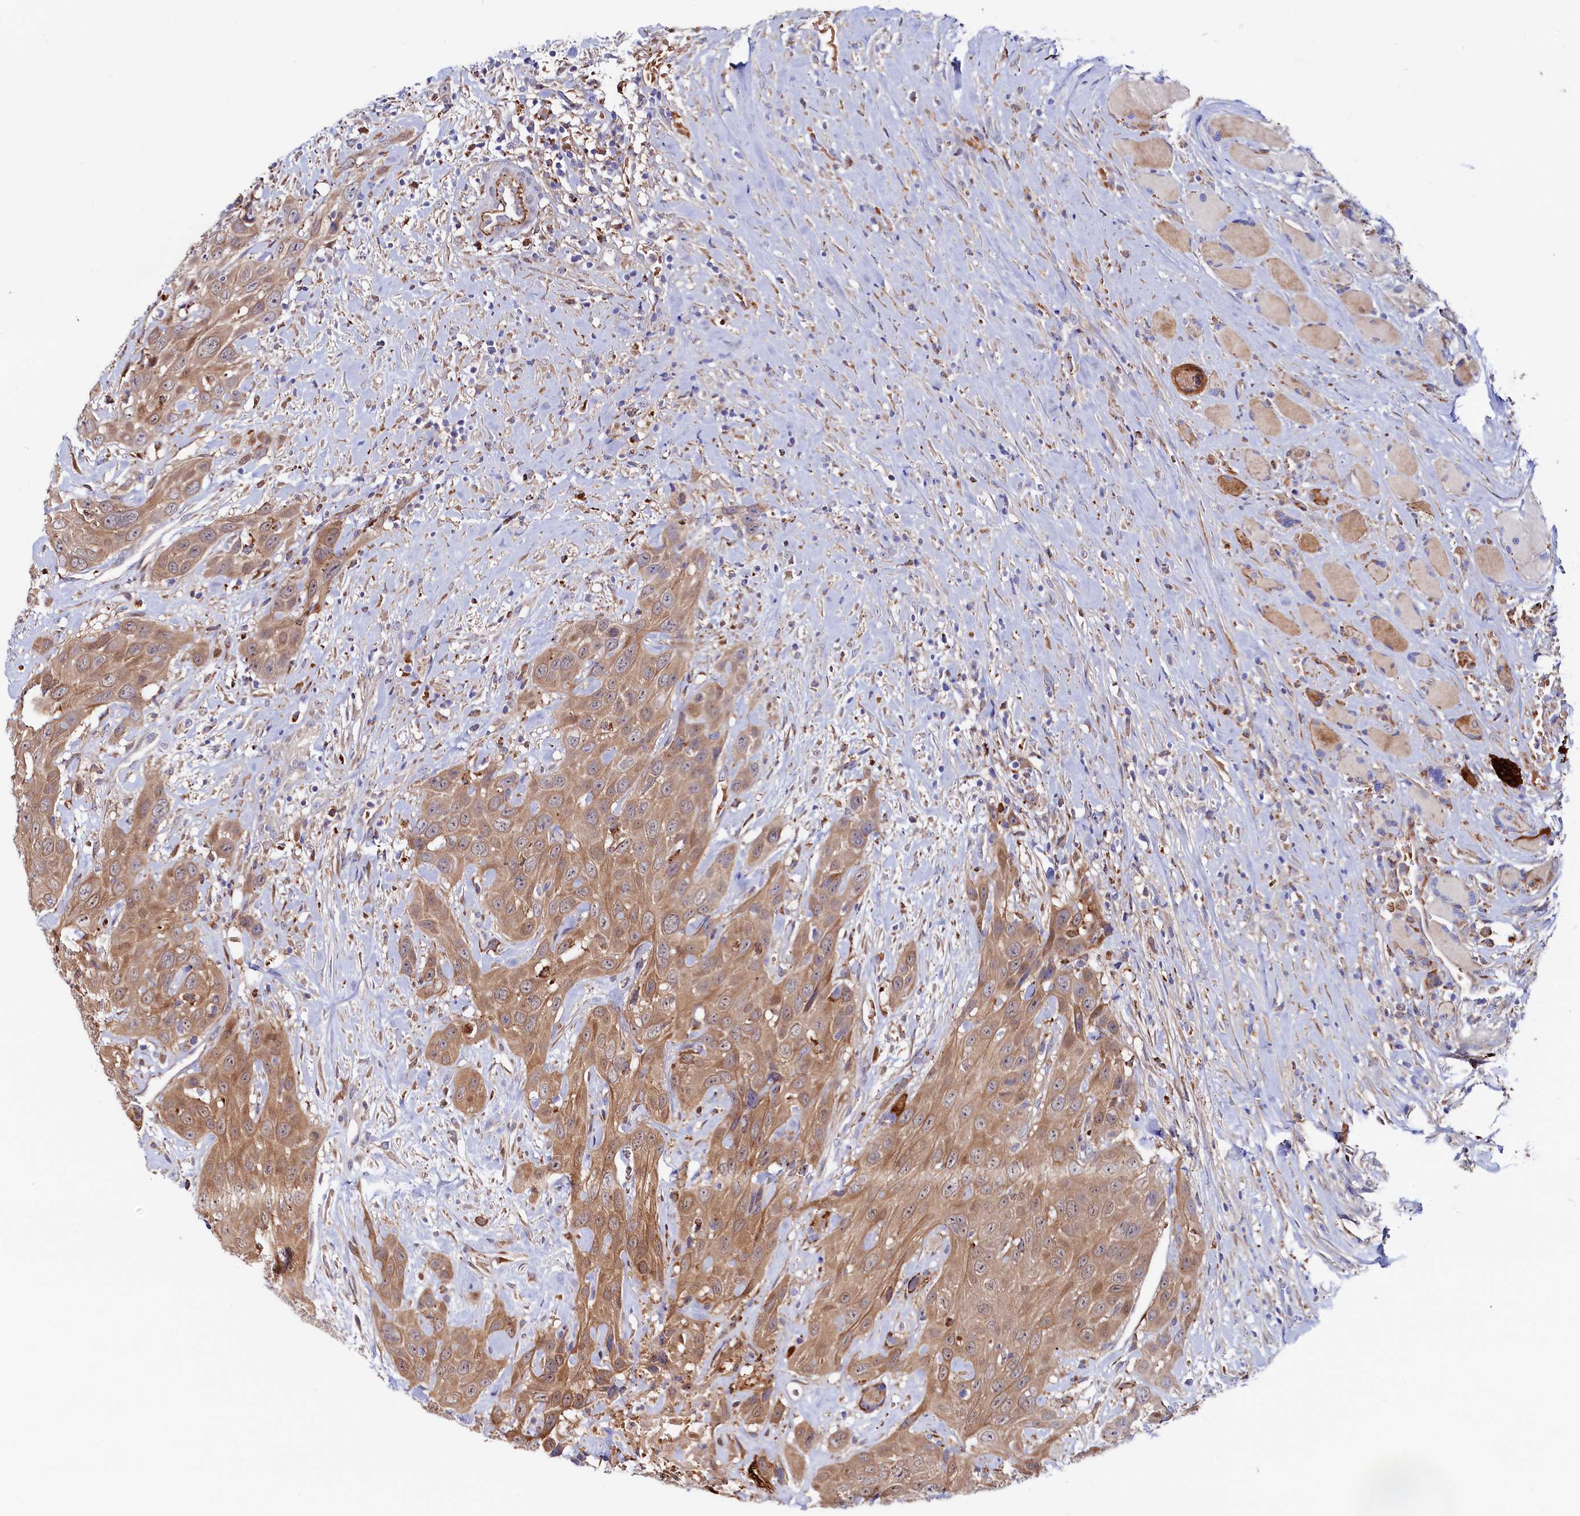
{"staining": {"intensity": "moderate", "quantity": ">75%", "location": "cytoplasmic/membranous"}, "tissue": "head and neck cancer", "cell_type": "Tumor cells", "image_type": "cancer", "snomed": [{"axis": "morphology", "description": "Squamous cell carcinoma, NOS"}, {"axis": "topography", "description": "Head-Neck"}], "caption": "A high-resolution photomicrograph shows immunohistochemistry staining of head and neck cancer, which reveals moderate cytoplasmic/membranous expression in approximately >75% of tumor cells.", "gene": "ASTE1", "patient": {"sex": "male", "age": 81}}